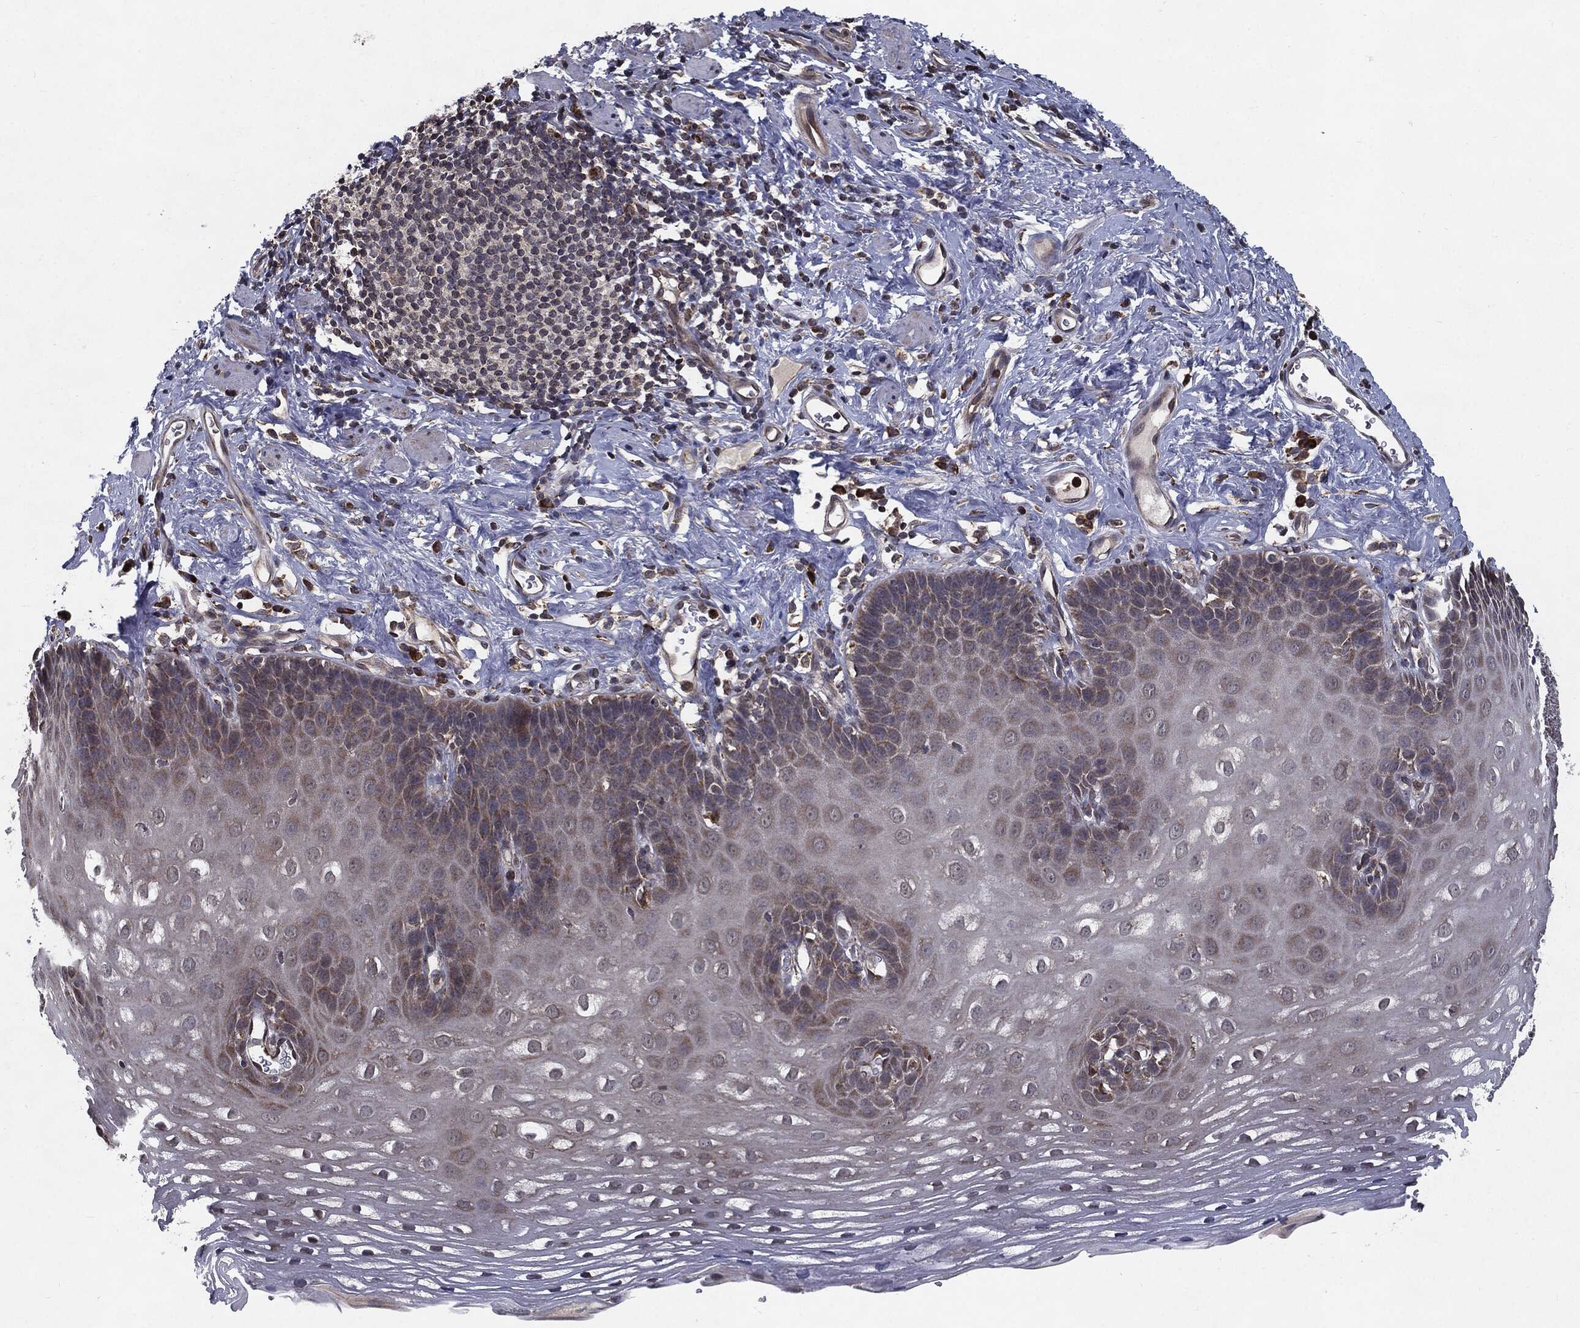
{"staining": {"intensity": "moderate", "quantity": "<25%", "location": "cytoplasmic/membranous"}, "tissue": "esophagus", "cell_type": "Squamous epithelial cells", "image_type": "normal", "snomed": [{"axis": "morphology", "description": "Normal tissue, NOS"}, {"axis": "topography", "description": "Esophagus"}], "caption": "Protein analysis of benign esophagus shows moderate cytoplasmic/membranous expression in approximately <25% of squamous epithelial cells.", "gene": "HDAC5", "patient": {"sex": "male", "age": 64}}